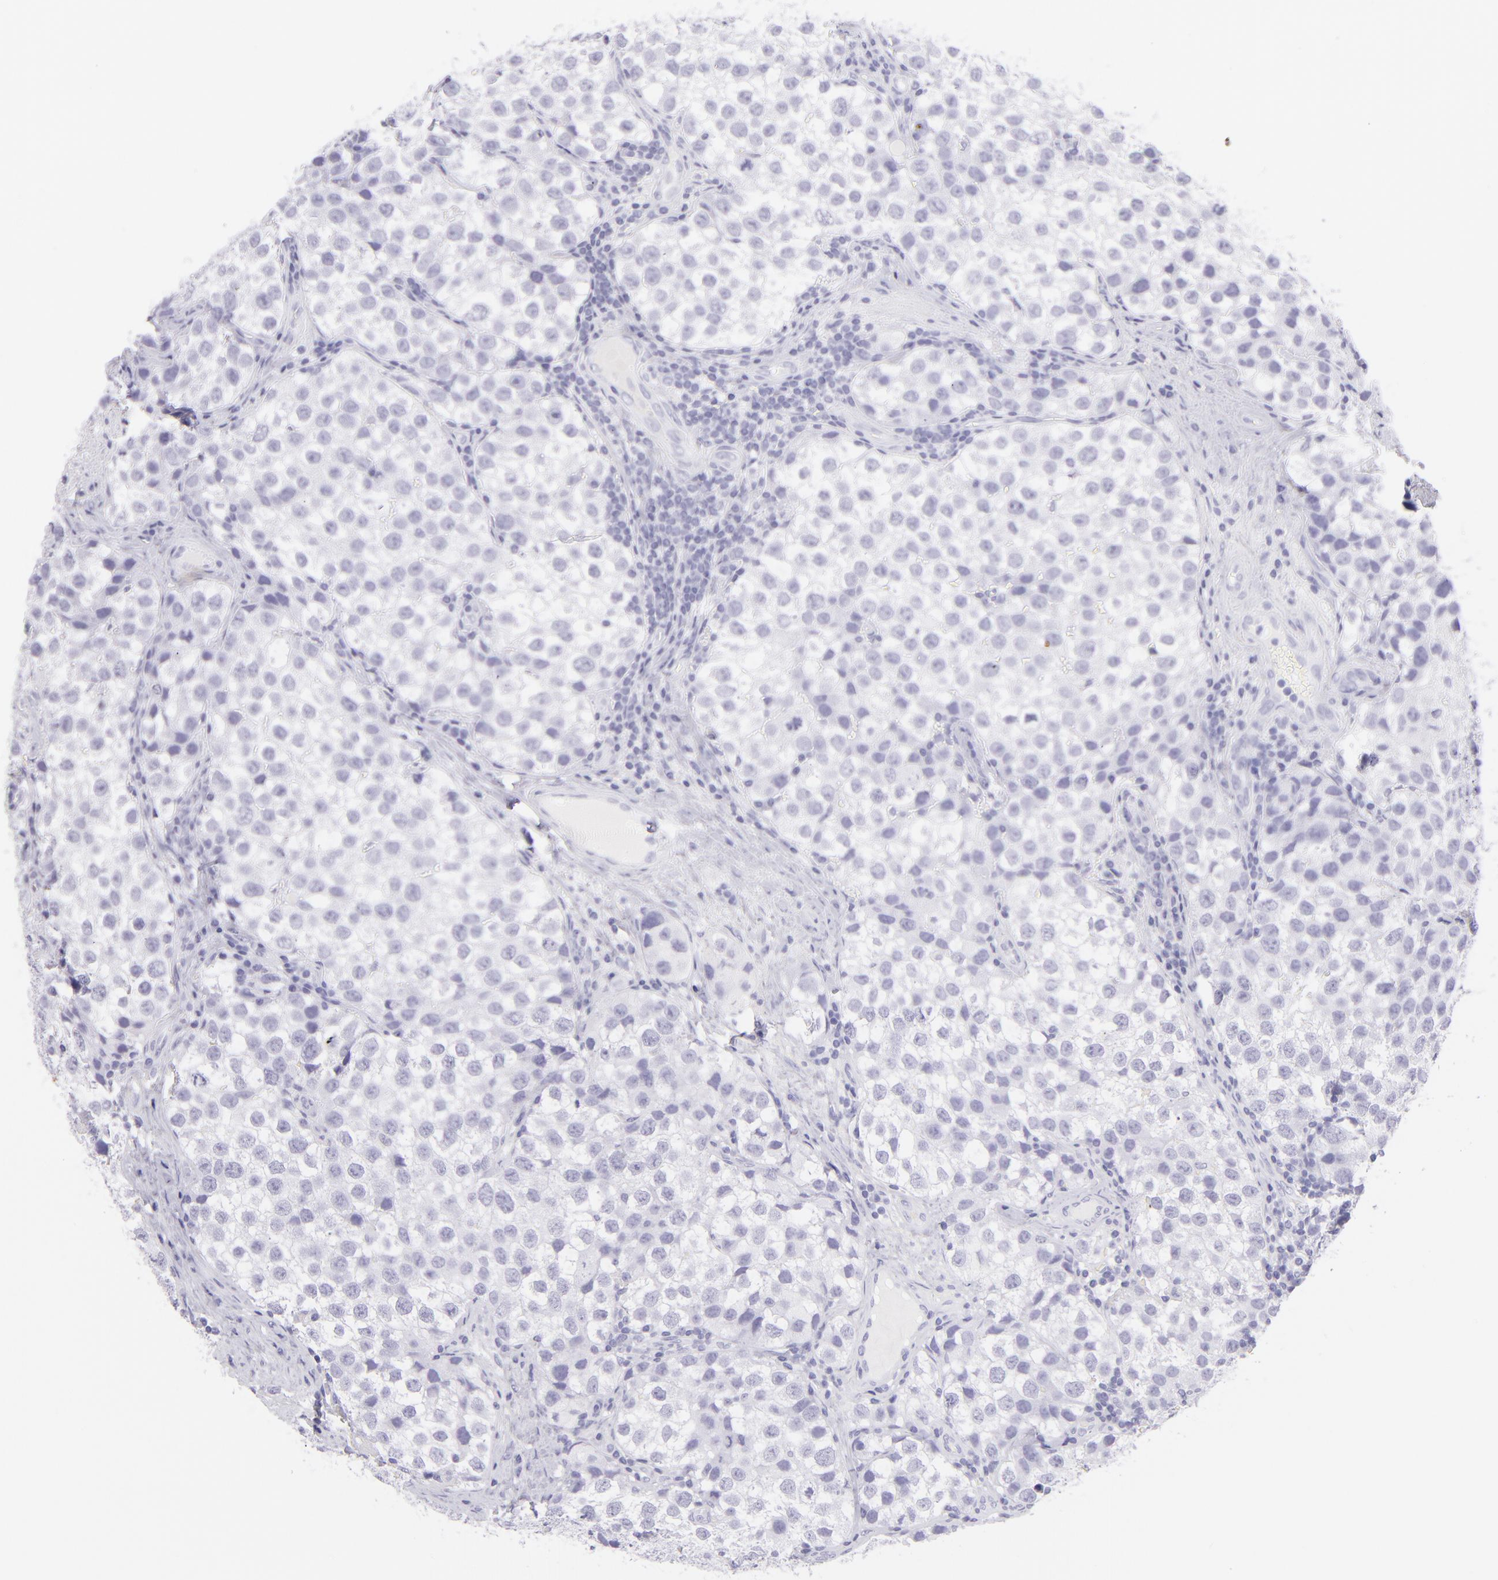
{"staining": {"intensity": "negative", "quantity": "none", "location": "none"}, "tissue": "testis cancer", "cell_type": "Tumor cells", "image_type": "cancer", "snomed": [{"axis": "morphology", "description": "Seminoma, NOS"}, {"axis": "topography", "description": "Testis"}], "caption": "This is an immunohistochemistry (IHC) photomicrograph of human testis cancer (seminoma). There is no staining in tumor cells.", "gene": "CNP", "patient": {"sex": "male", "age": 39}}